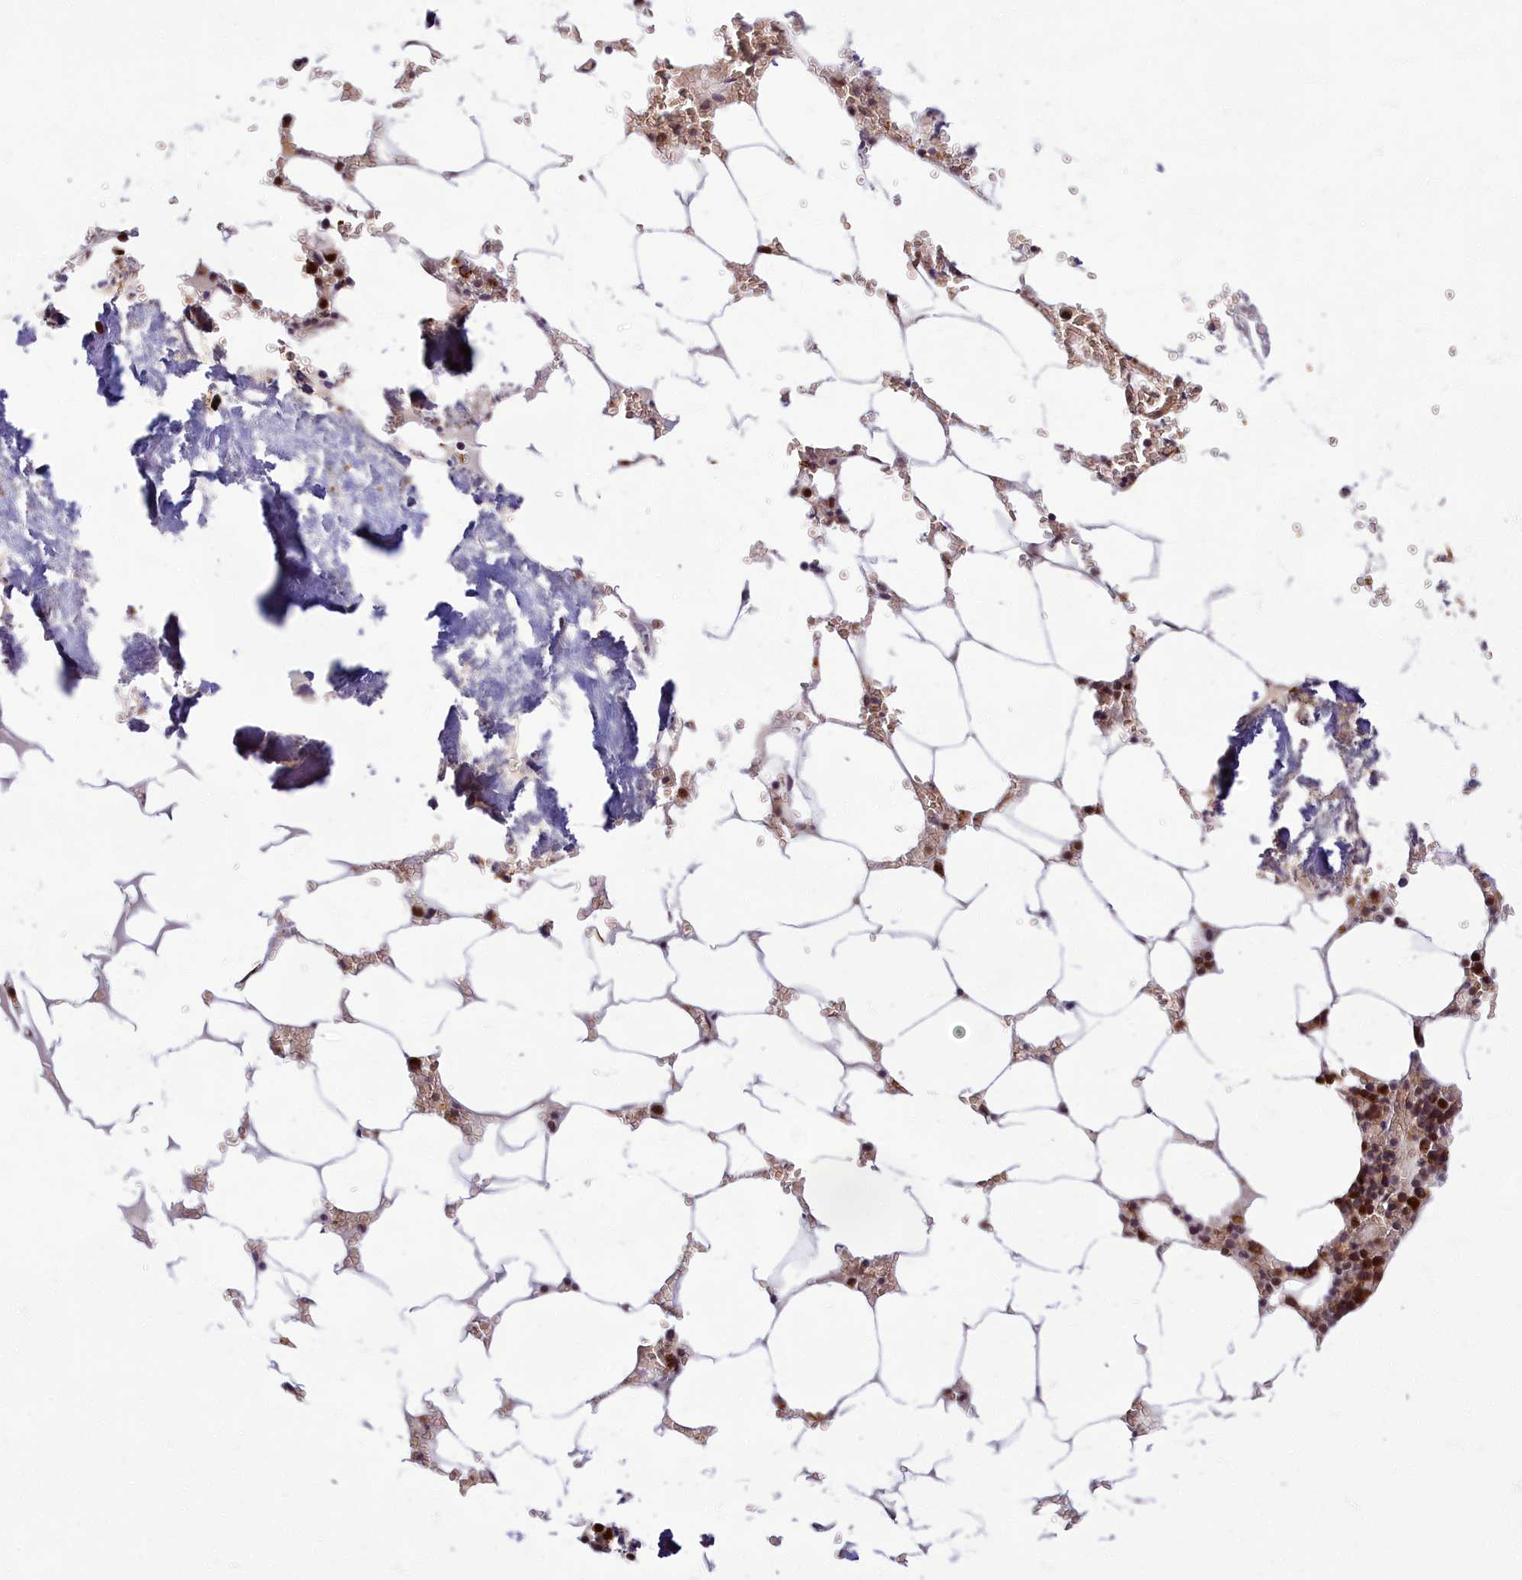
{"staining": {"intensity": "strong", "quantity": "25%-75%", "location": "nuclear"}, "tissue": "bone marrow", "cell_type": "Hematopoietic cells", "image_type": "normal", "snomed": [{"axis": "morphology", "description": "Normal tissue, NOS"}, {"axis": "topography", "description": "Bone marrow"}], "caption": "Protein positivity by immunohistochemistry (IHC) demonstrates strong nuclear expression in about 25%-75% of hematopoietic cells in normal bone marrow.", "gene": "EARS2", "patient": {"sex": "male", "age": 70}}